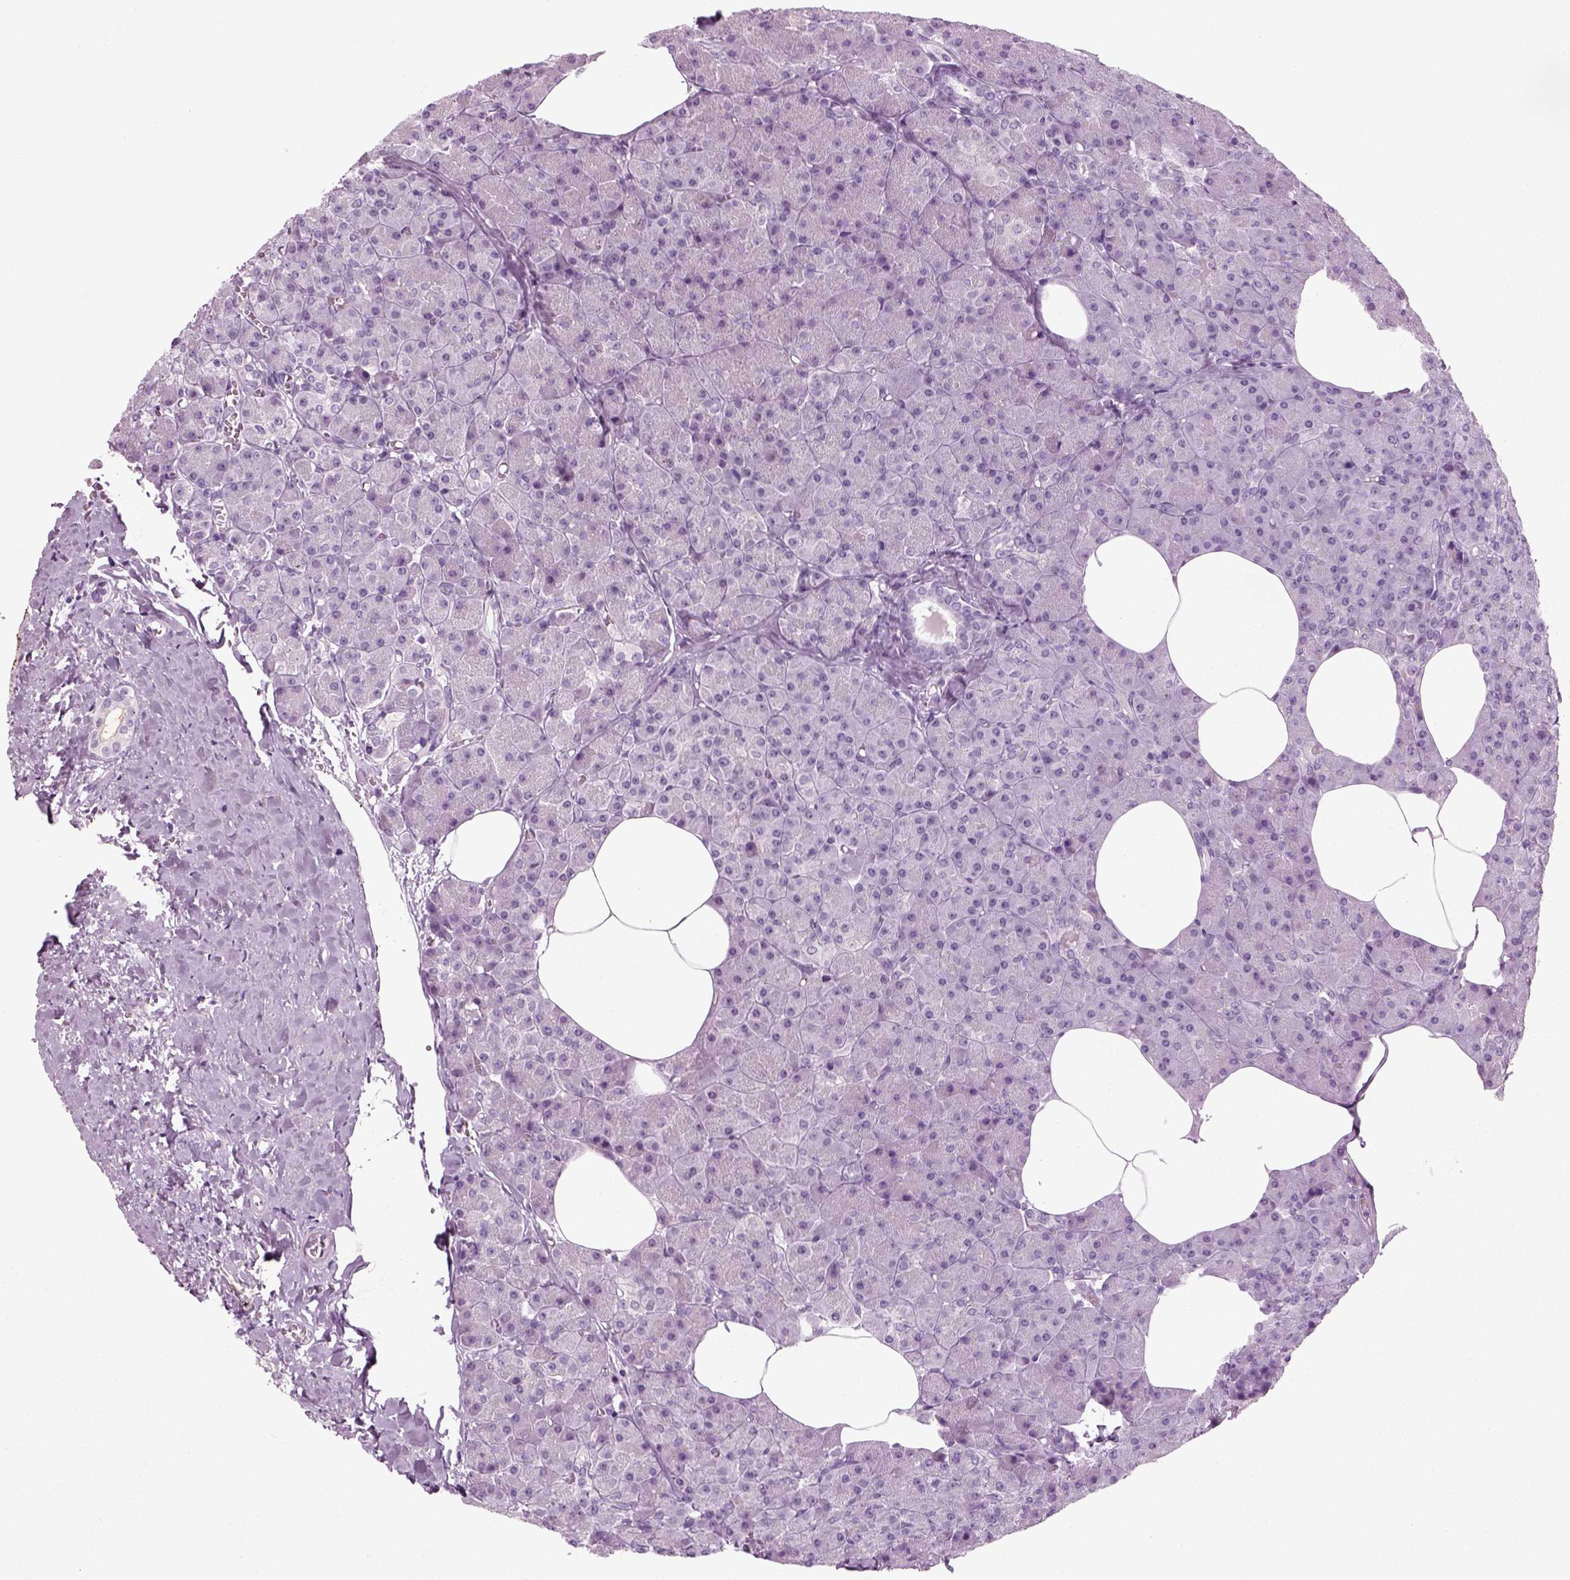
{"staining": {"intensity": "negative", "quantity": "none", "location": "none"}, "tissue": "pancreas", "cell_type": "Exocrine glandular cells", "image_type": "normal", "snomed": [{"axis": "morphology", "description": "Normal tissue, NOS"}, {"axis": "topography", "description": "Pancreas"}], "caption": "This is a micrograph of IHC staining of benign pancreas, which shows no staining in exocrine glandular cells.", "gene": "PRLH", "patient": {"sex": "female", "age": 45}}